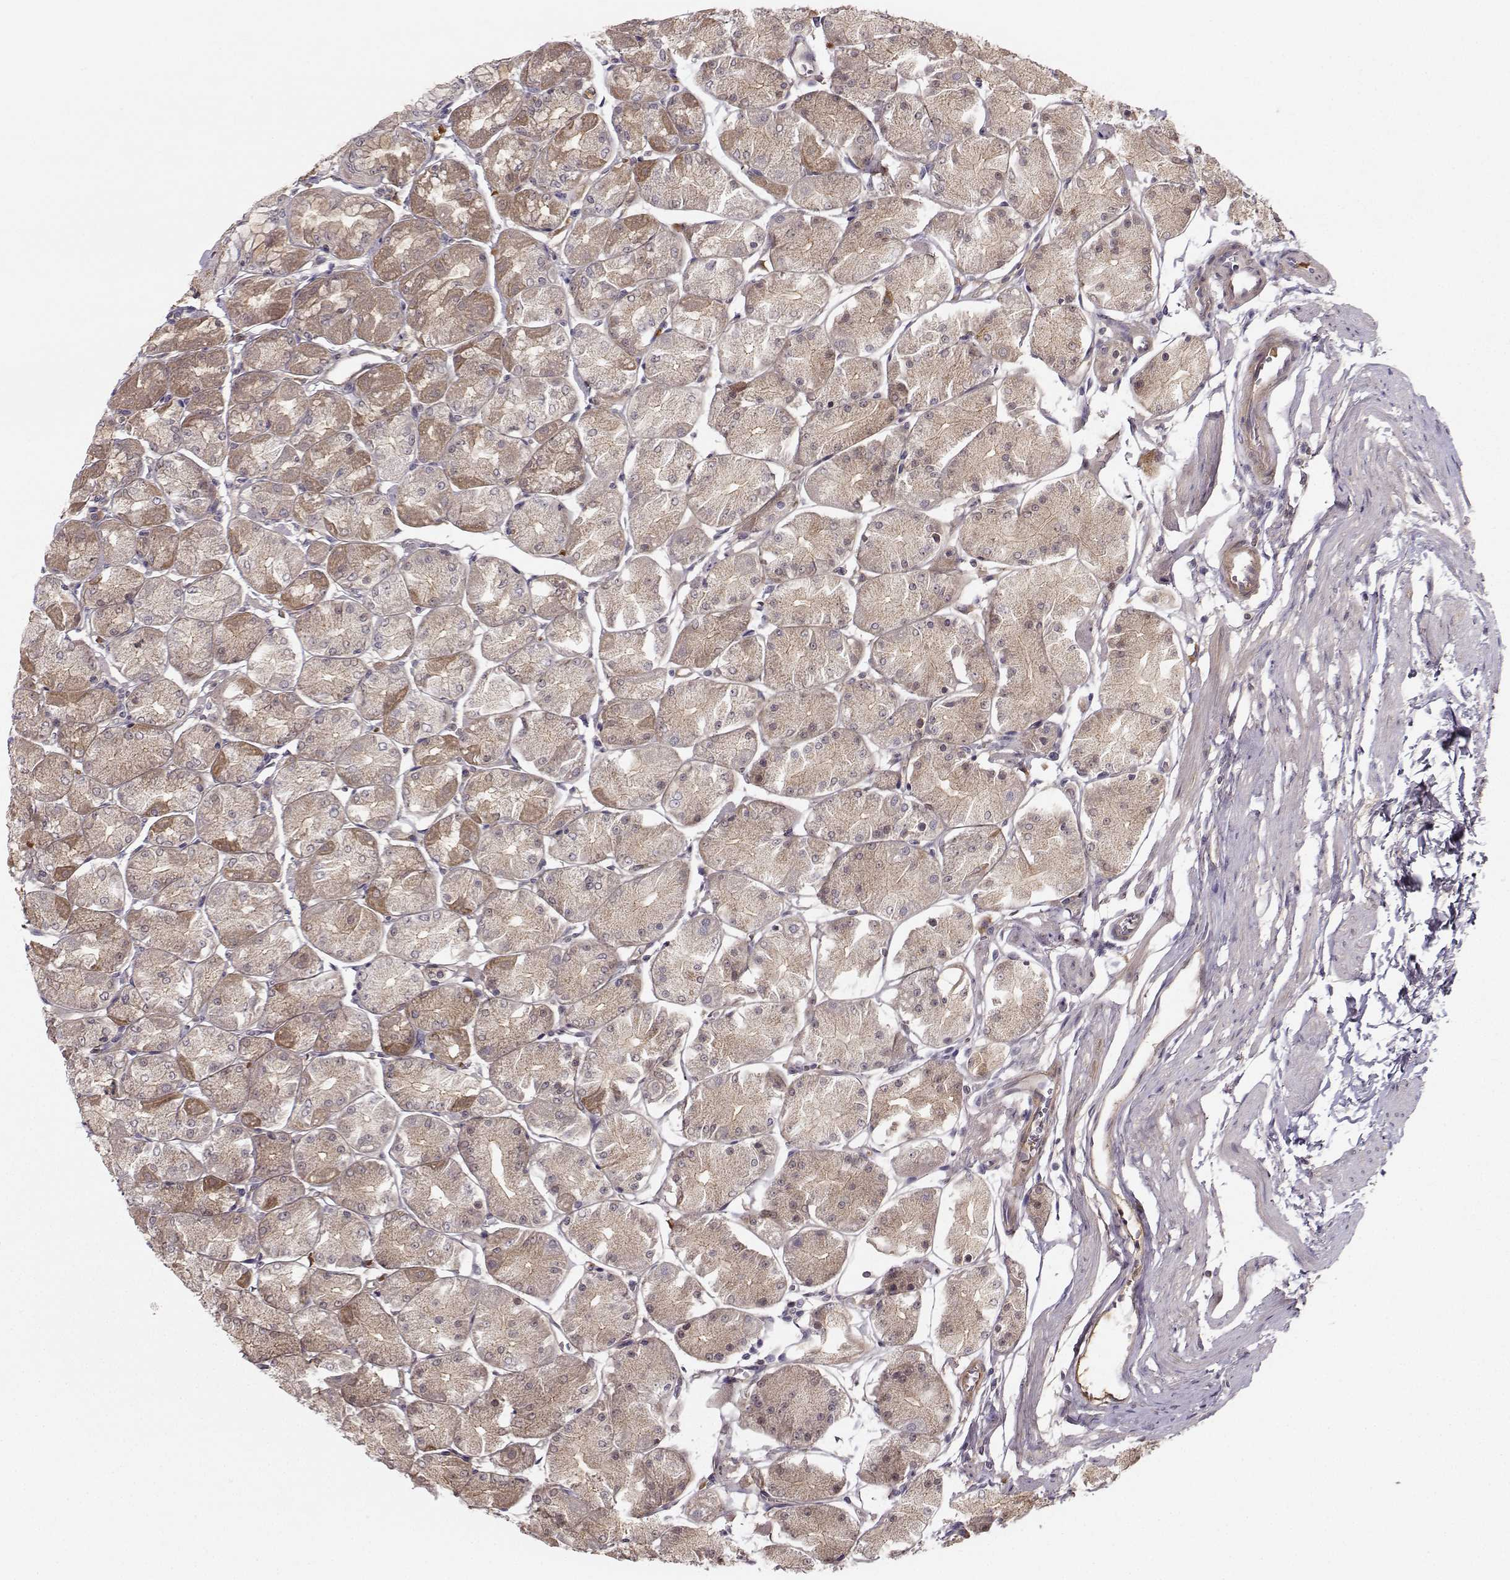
{"staining": {"intensity": "moderate", "quantity": "25%-75%", "location": "cytoplasmic/membranous"}, "tissue": "stomach", "cell_type": "Glandular cells", "image_type": "normal", "snomed": [{"axis": "morphology", "description": "Normal tissue, NOS"}, {"axis": "topography", "description": "Stomach, upper"}], "caption": "Human stomach stained for a protein (brown) displays moderate cytoplasmic/membranous positive positivity in approximately 25%-75% of glandular cells.", "gene": "OPRD1", "patient": {"sex": "male", "age": 60}}